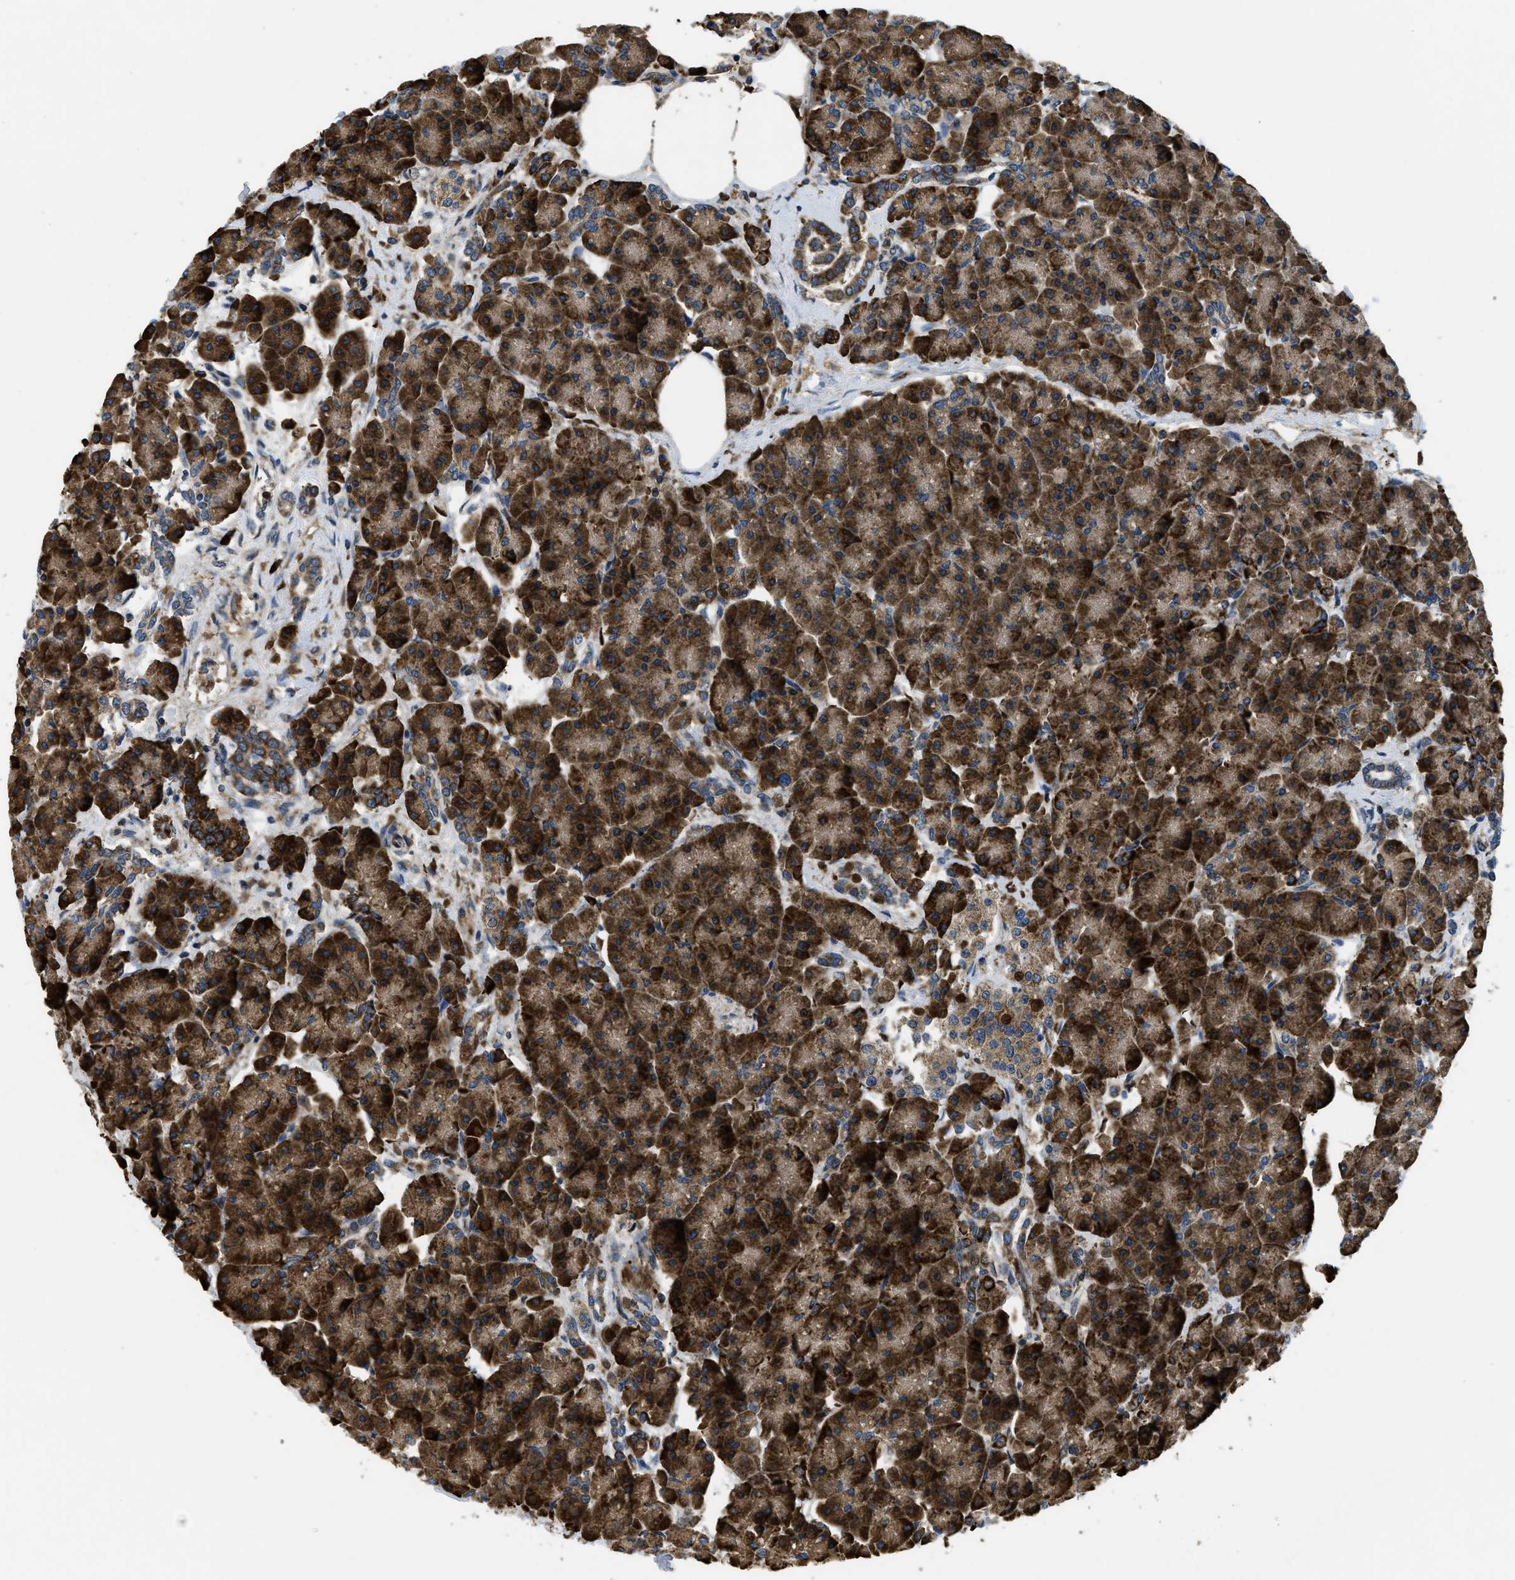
{"staining": {"intensity": "strong", "quantity": ">75%", "location": "cytoplasmic/membranous"}, "tissue": "pancreas", "cell_type": "Exocrine glandular cells", "image_type": "normal", "snomed": [{"axis": "morphology", "description": "Normal tissue, NOS"}, {"axis": "topography", "description": "Pancreas"}], "caption": "This photomicrograph demonstrates immunohistochemistry (IHC) staining of benign pancreas, with high strong cytoplasmic/membranous expression in approximately >75% of exocrine glandular cells.", "gene": "CSPG4", "patient": {"sex": "female", "age": 70}}